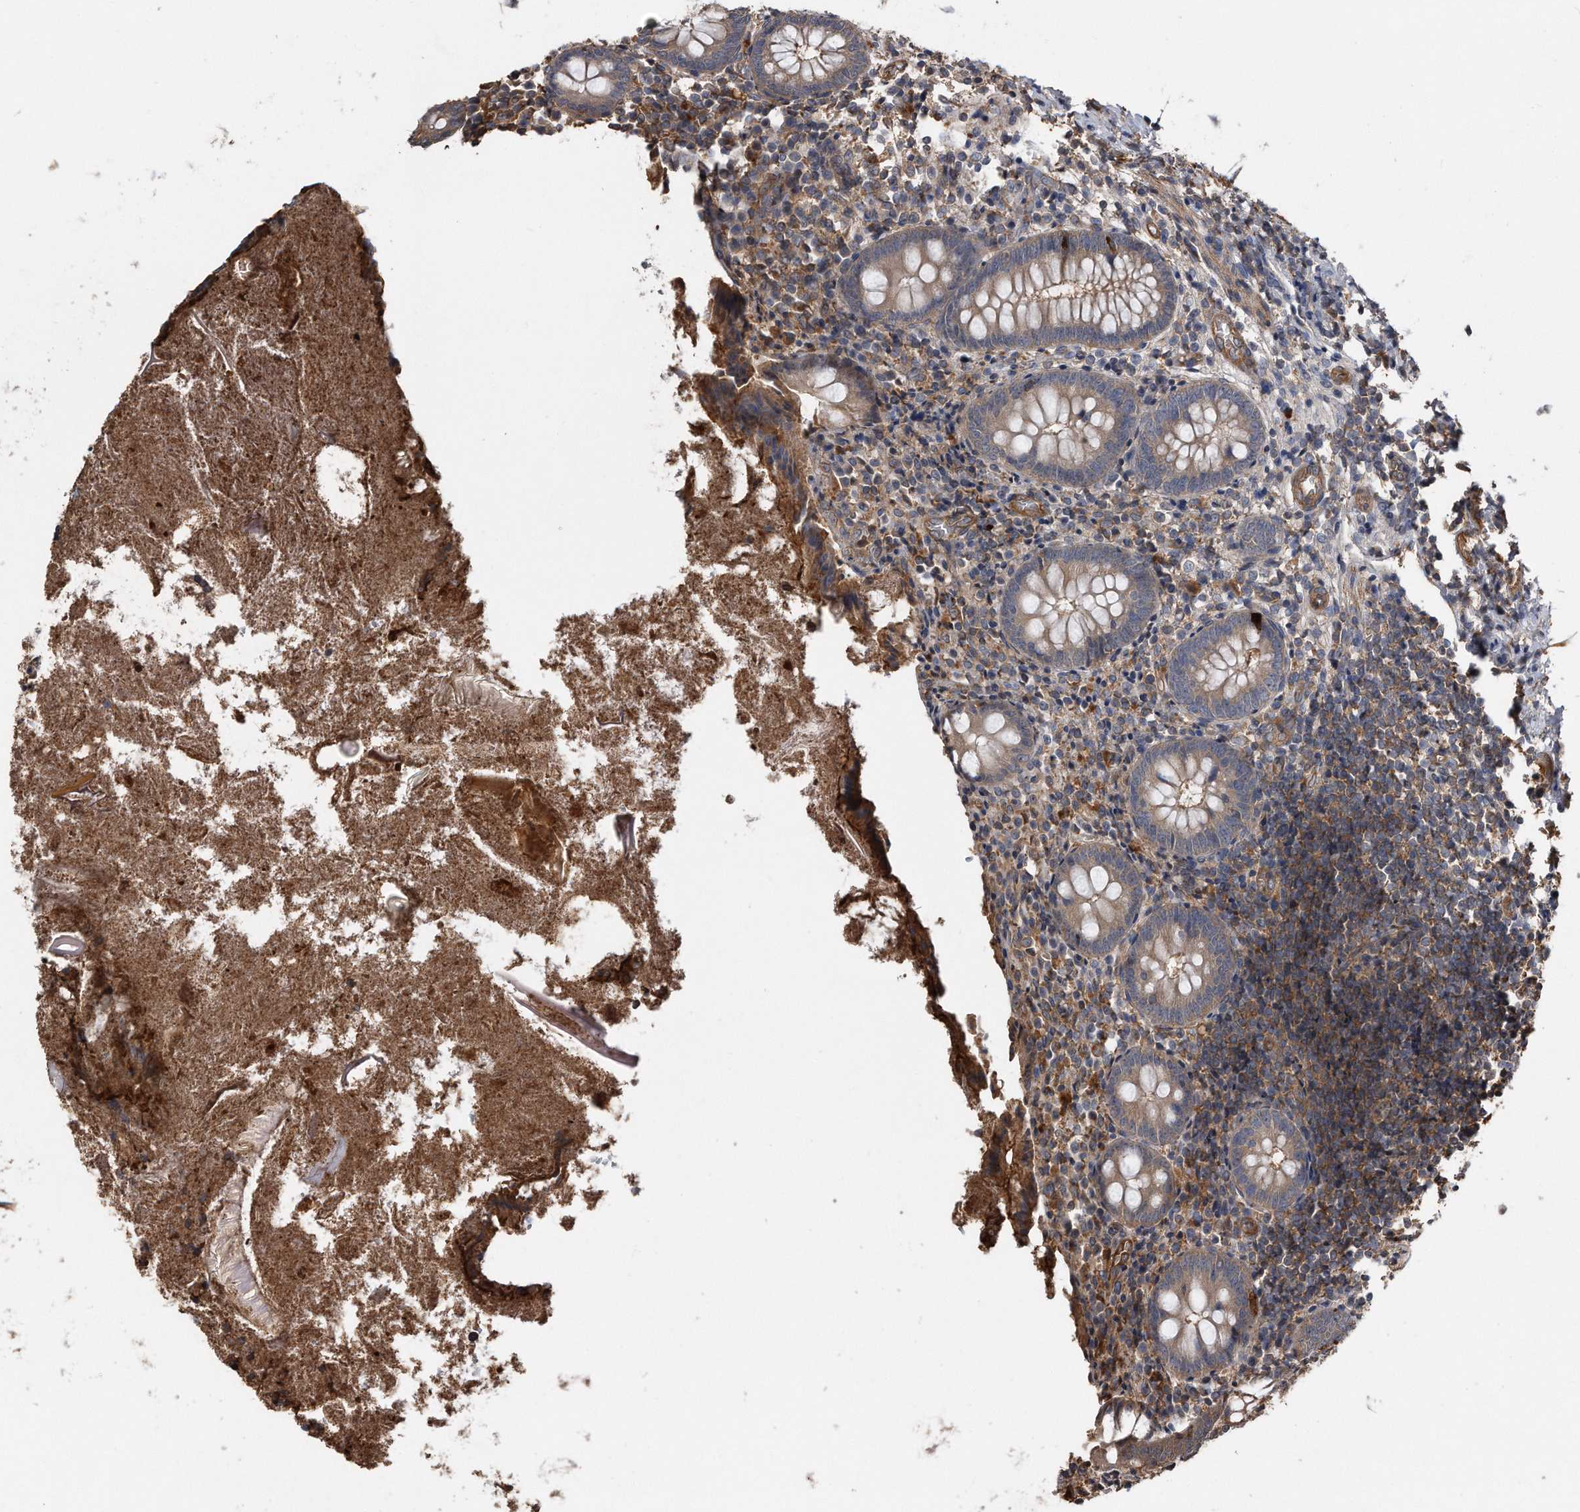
{"staining": {"intensity": "strong", "quantity": "<25%", "location": "cytoplasmic/membranous"}, "tissue": "appendix", "cell_type": "Glandular cells", "image_type": "normal", "snomed": [{"axis": "morphology", "description": "Normal tissue, NOS"}, {"axis": "topography", "description": "Appendix"}], "caption": "Brown immunohistochemical staining in normal human appendix displays strong cytoplasmic/membranous staining in about <25% of glandular cells.", "gene": "KCND3", "patient": {"sex": "female", "age": 17}}